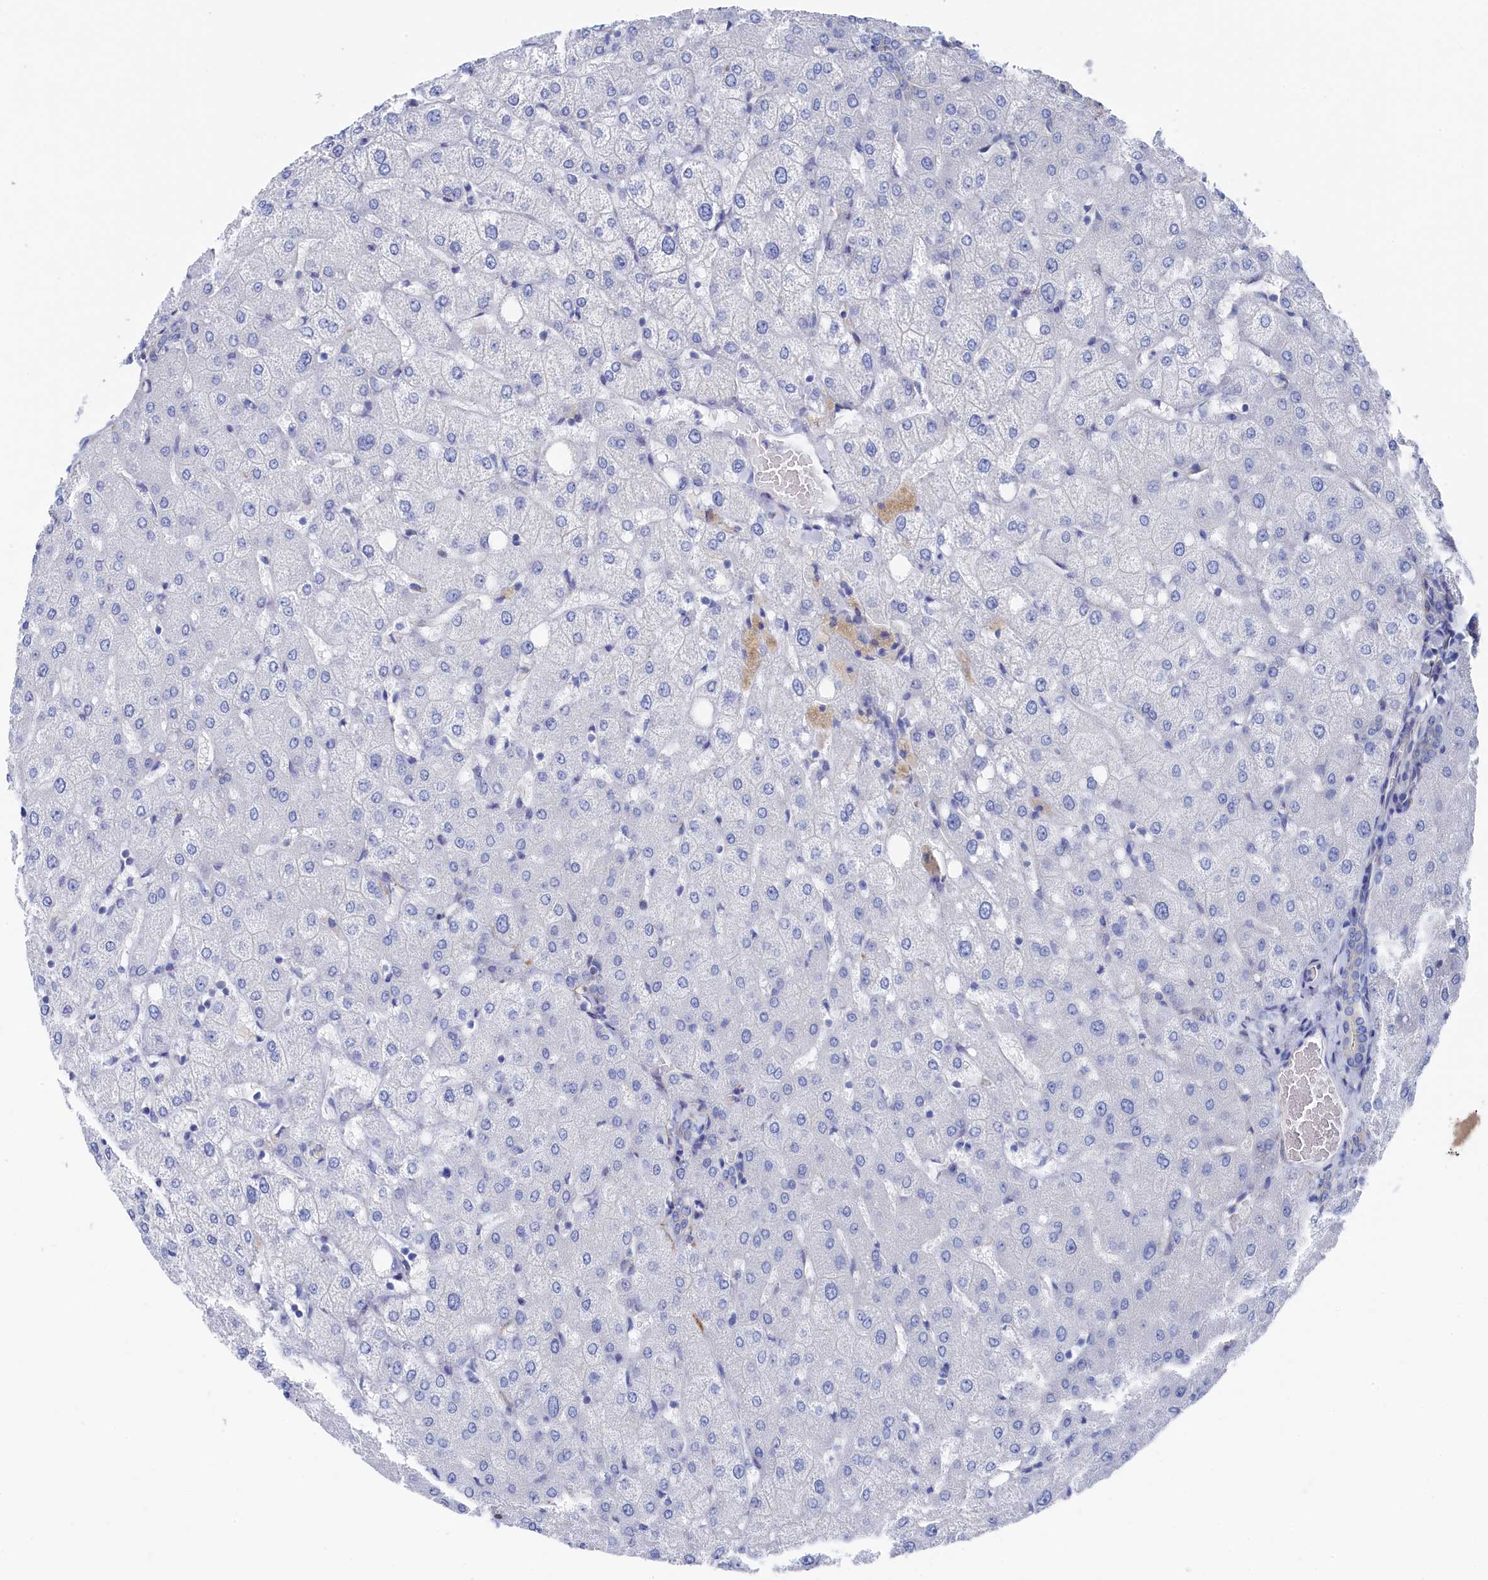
{"staining": {"intensity": "negative", "quantity": "none", "location": "none"}, "tissue": "liver", "cell_type": "Cholangiocytes", "image_type": "normal", "snomed": [{"axis": "morphology", "description": "Normal tissue, NOS"}, {"axis": "topography", "description": "Liver"}], "caption": "This is an immunohistochemistry (IHC) photomicrograph of benign liver. There is no positivity in cholangiocytes.", "gene": "TMOD2", "patient": {"sex": "female", "age": 54}}